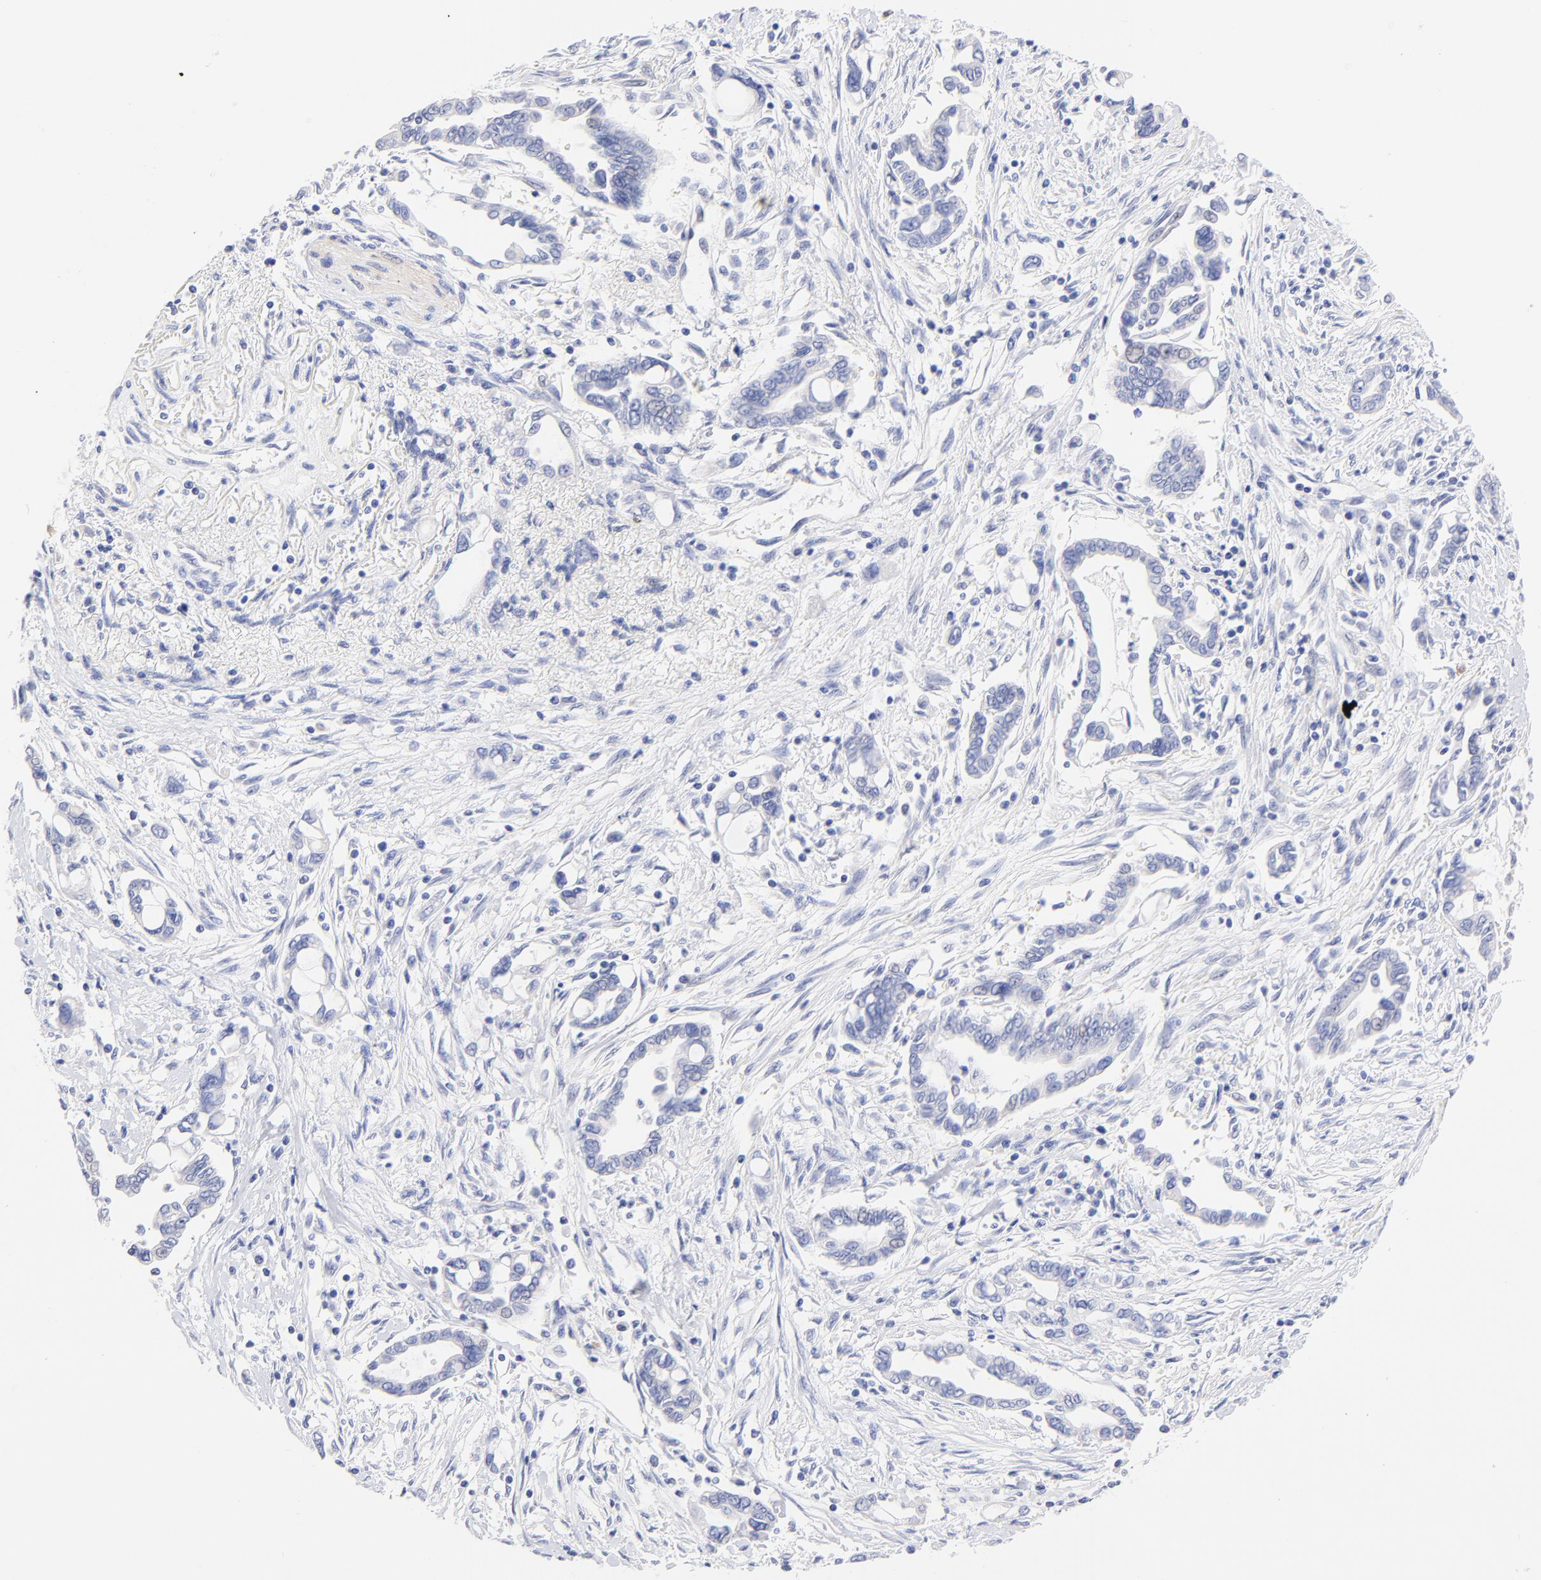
{"staining": {"intensity": "negative", "quantity": "none", "location": "none"}, "tissue": "pancreatic cancer", "cell_type": "Tumor cells", "image_type": "cancer", "snomed": [{"axis": "morphology", "description": "Adenocarcinoma, NOS"}, {"axis": "topography", "description": "Pancreas"}], "caption": "Tumor cells show no significant protein expression in pancreatic cancer (adenocarcinoma). Nuclei are stained in blue.", "gene": "CFAP57", "patient": {"sex": "female", "age": 57}}